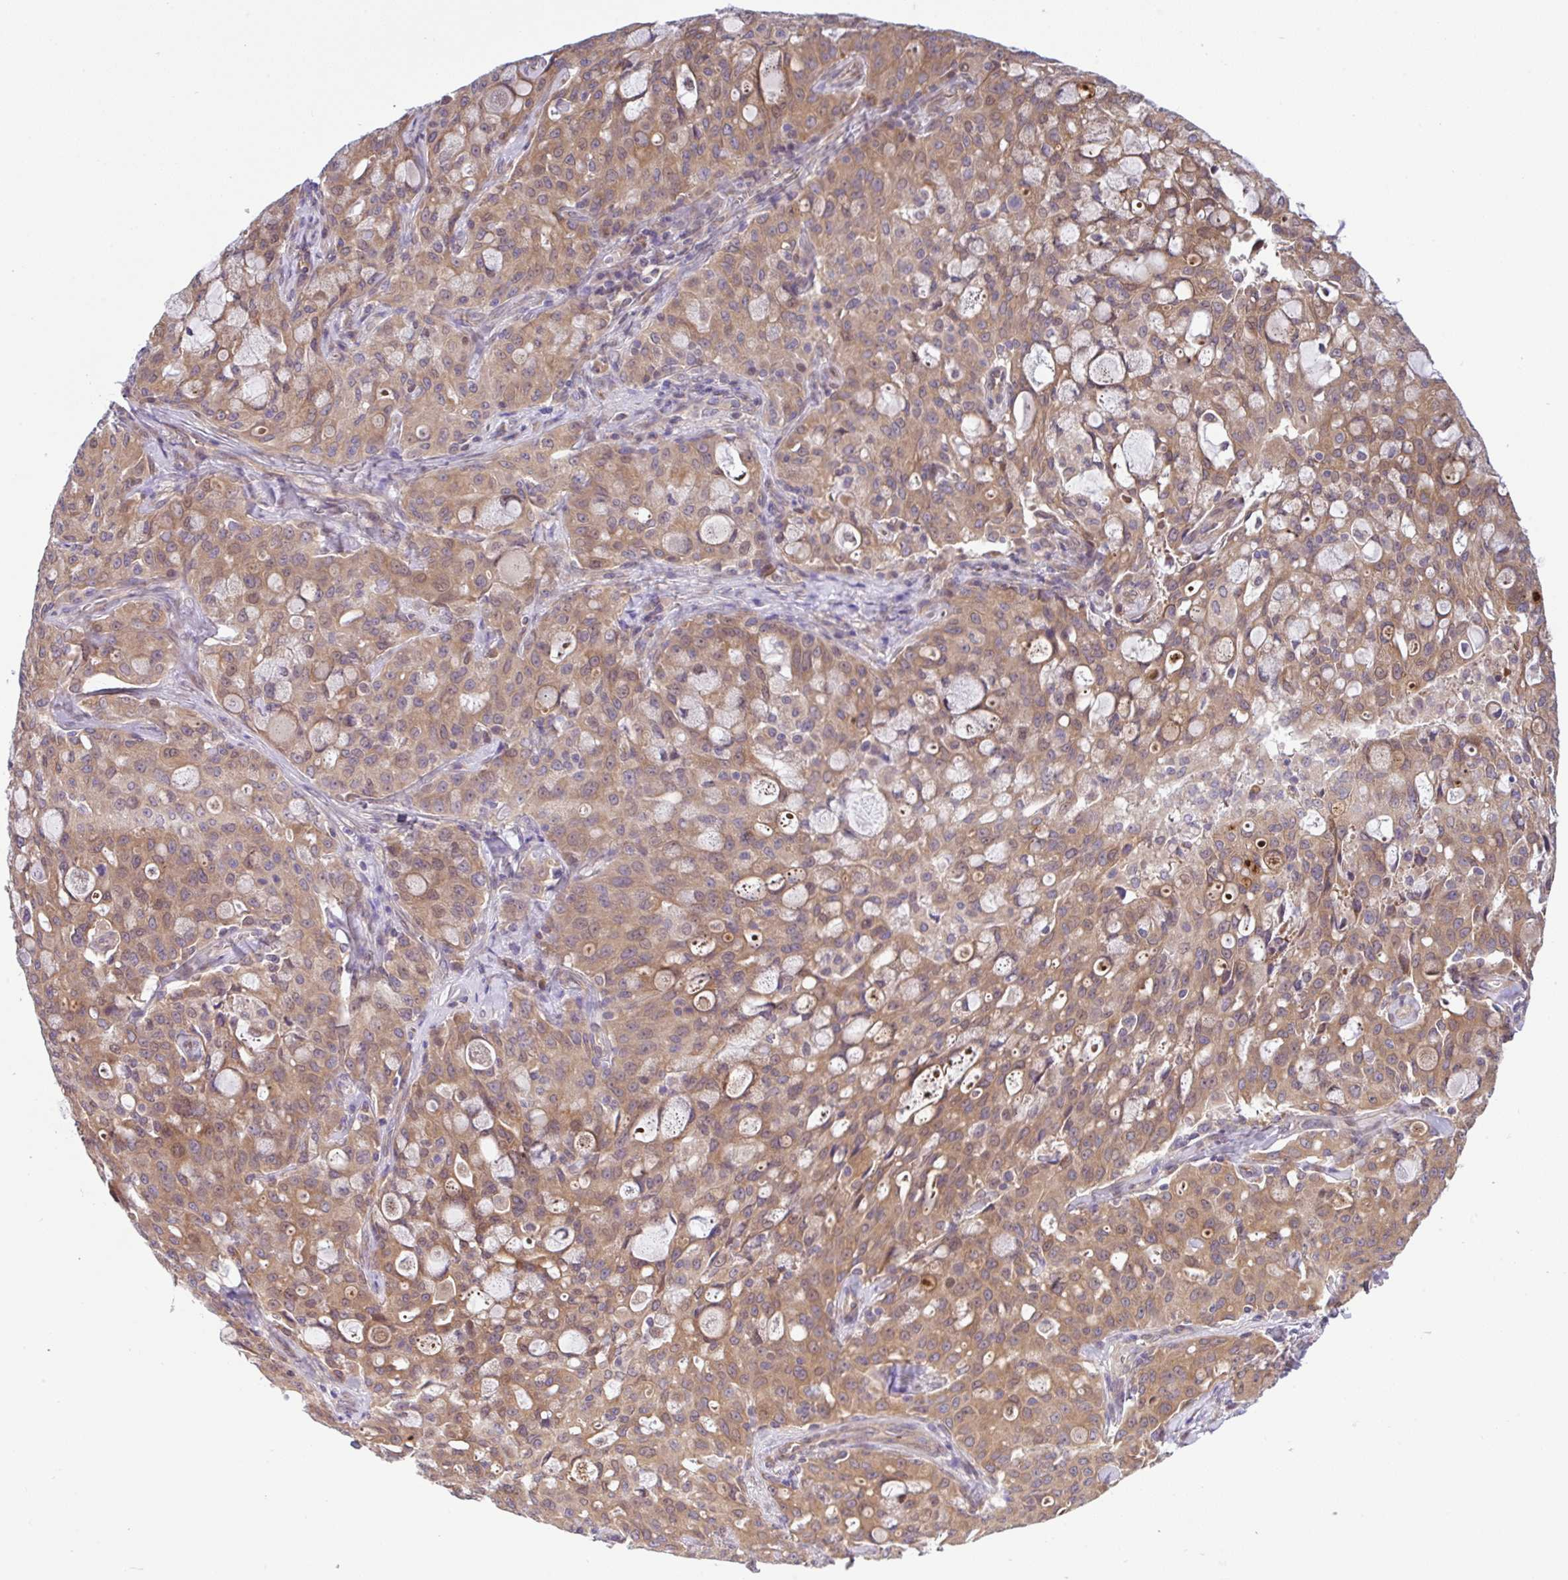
{"staining": {"intensity": "moderate", "quantity": ">75%", "location": "cytoplasmic/membranous"}, "tissue": "lung cancer", "cell_type": "Tumor cells", "image_type": "cancer", "snomed": [{"axis": "morphology", "description": "Adenocarcinoma, NOS"}, {"axis": "topography", "description": "Lung"}], "caption": "Immunohistochemistry (DAB) staining of lung cancer shows moderate cytoplasmic/membranous protein staining in approximately >75% of tumor cells.", "gene": "UBE4A", "patient": {"sex": "female", "age": 44}}